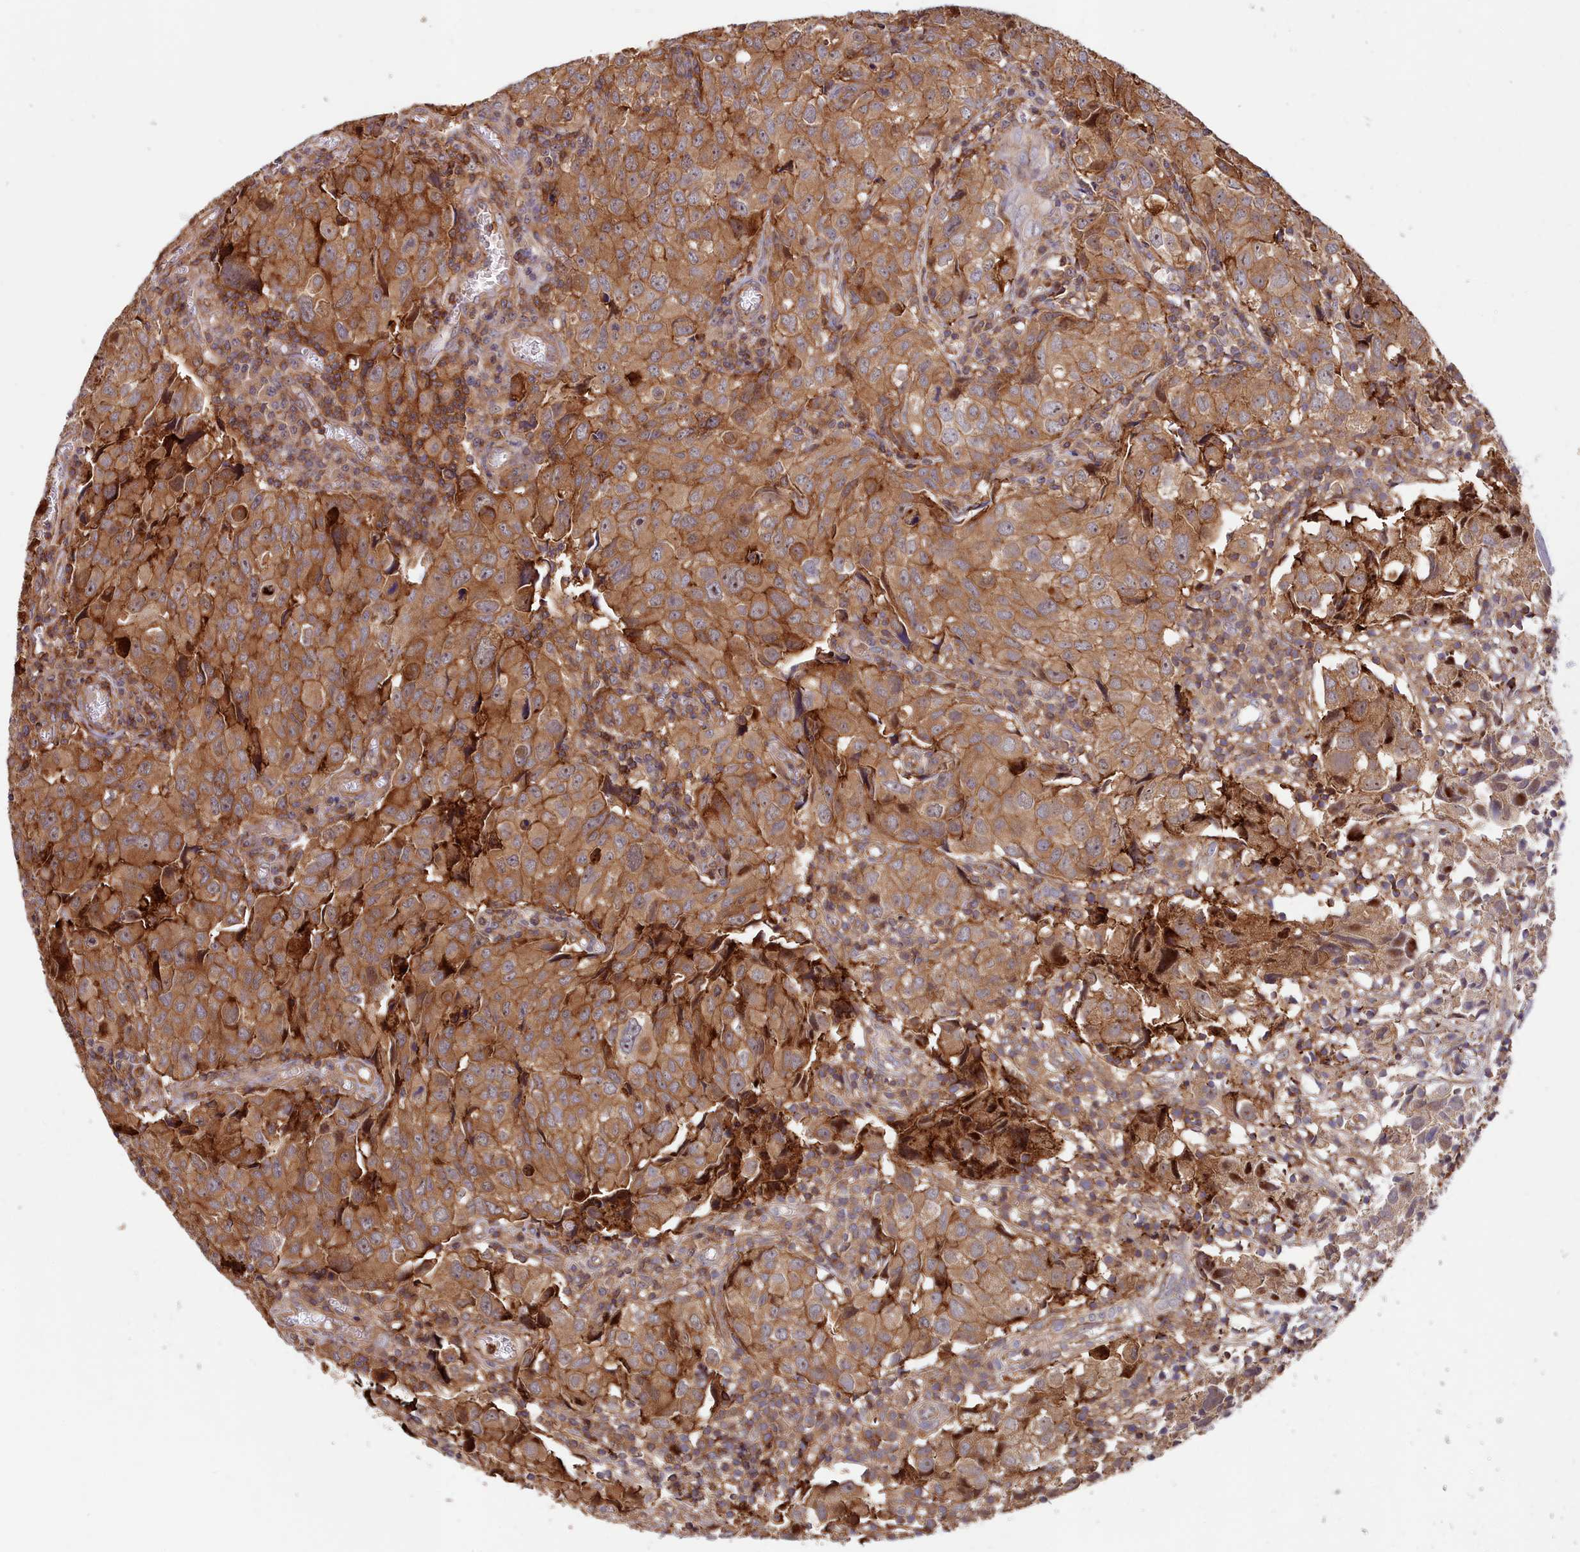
{"staining": {"intensity": "moderate", "quantity": ">75%", "location": "cytoplasmic/membranous"}, "tissue": "urothelial cancer", "cell_type": "Tumor cells", "image_type": "cancer", "snomed": [{"axis": "morphology", "description": "Urothelial carcinoma, High grade"}, {"axis": "topography", "description": "Urinary bladder"}], "caption": "Brown immunohistochemical staining in urothelial cancer displays moderate cytoplasmic/membranous expression in about >75% of tumor cells. The staining was performed using DAB (3,3'-diaminobenzidine) to visualize the protein expression in brown, while the nuclei were stained in blue with hematoxylin (Magnification: 20x).", "gene": "NEURL4", "patient": {"sex": "female", "age": 75}}